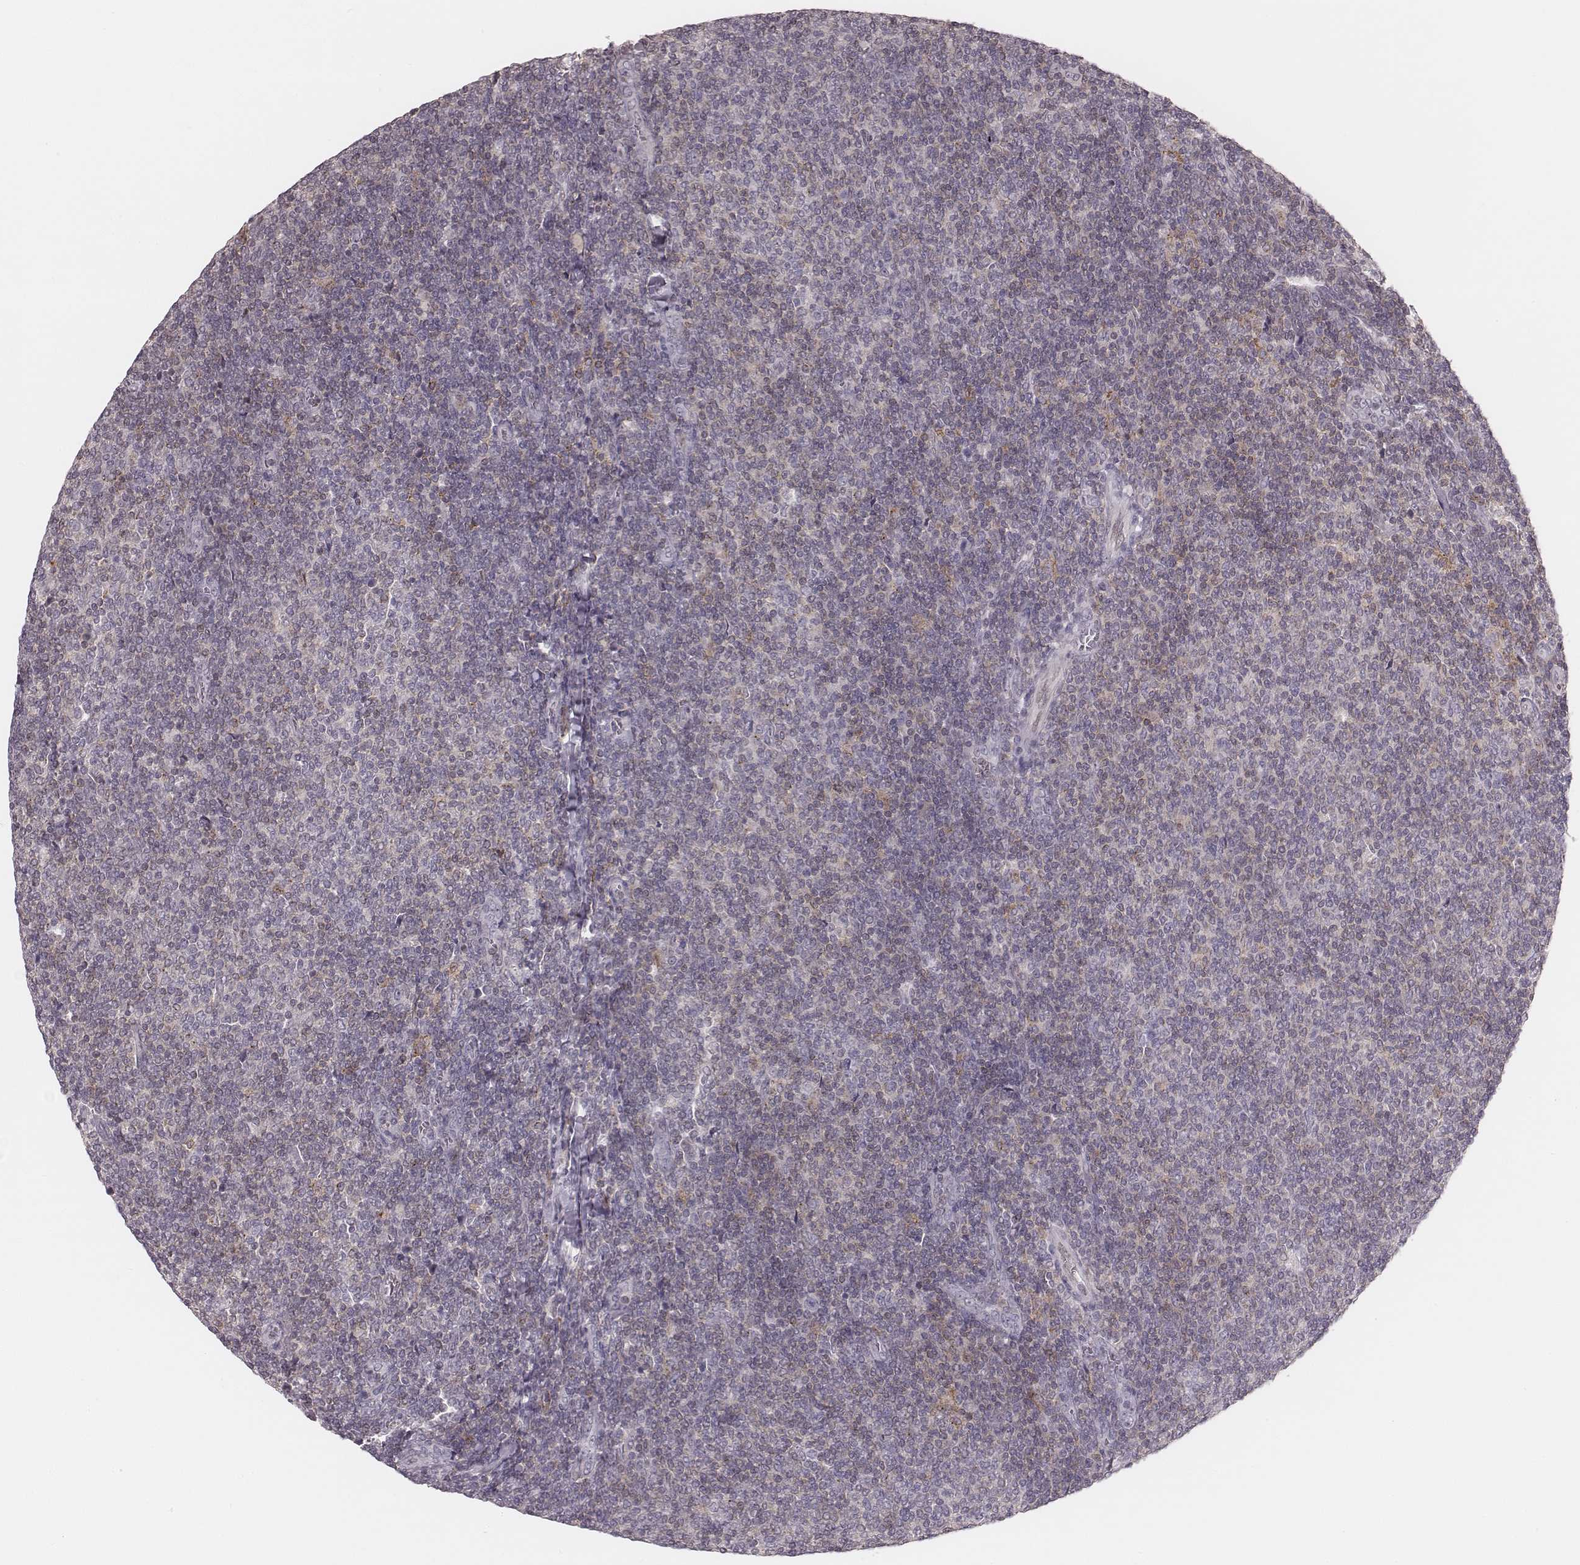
{"staining": {"intensity": "negative", "quantity": "none", "location": "none"}, "tissue": "lymphoma", "cell_type": "Tumor cells", "image_type": "cancer", "snomed": [{"axis": "morphology", "description": "Malignant lymphoma, non-Hodgkin's type, Low grade"}, {"axis": "topography", "description": "Lymph node"}], "caption": "A micrograph of human malignant lymphoma, non-Hodgkin's type (low-grade) is negative for staining in tumor cells.", "gene": "MSX1", "patient": {"sex": "male", "age": 52}}